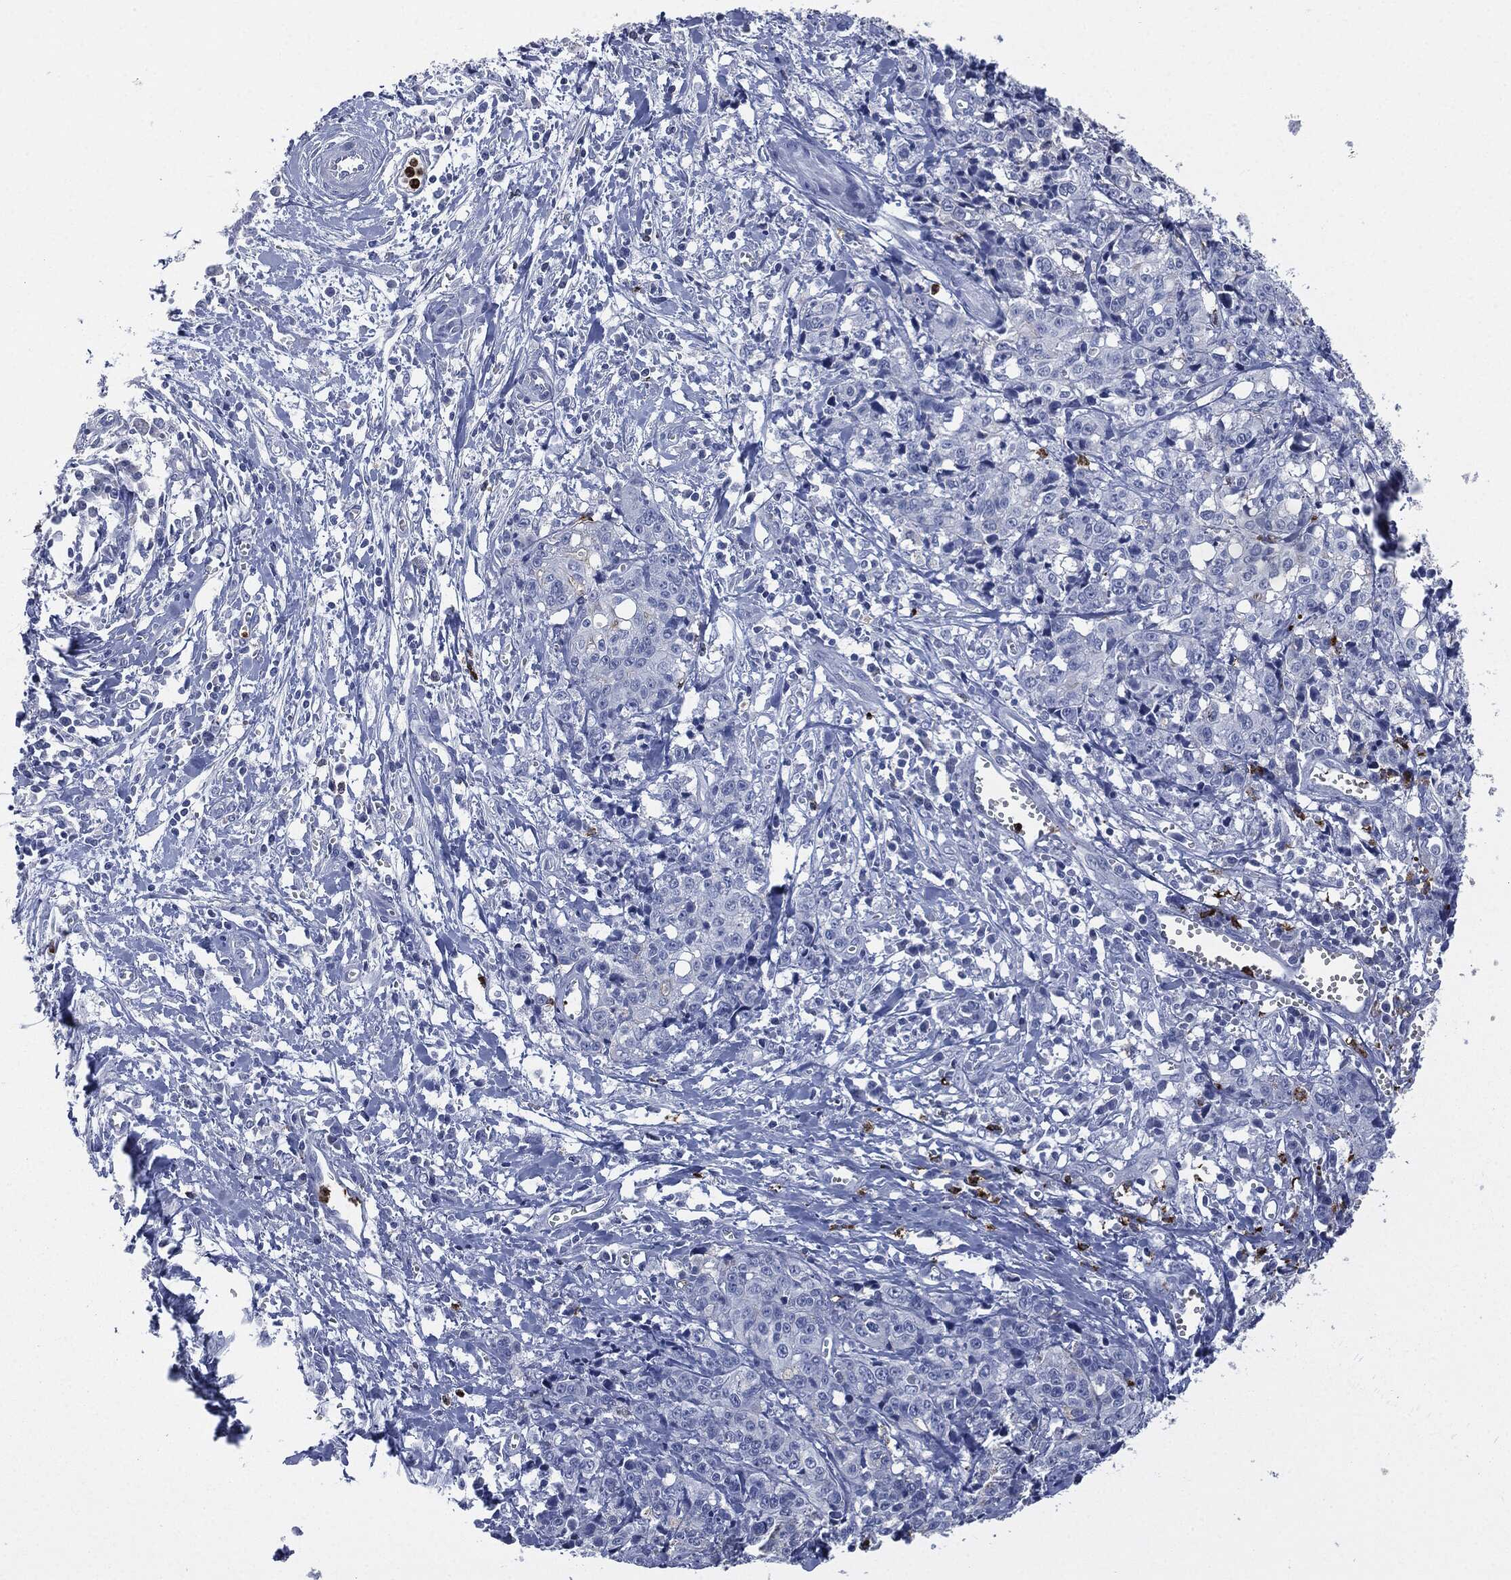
{"staining": {"intensity": "negative", "quantity": "none", "location": "none"}, "tissue": "pancreatic cancer", "cell_type": "Tumor cells", "image_type": "cancer", "snomed": [{"axis": "morphology", "description": "Adenocarcinoma, NOS"}, {"axis": "topography", "description": "Pancreas"}], "caption": "There is no significant staining in tumor cells of pancreatic cancer (adenocarcinoma).", "gene": "CEACAM8", "patient": {"sex": "male", "age": 64}}